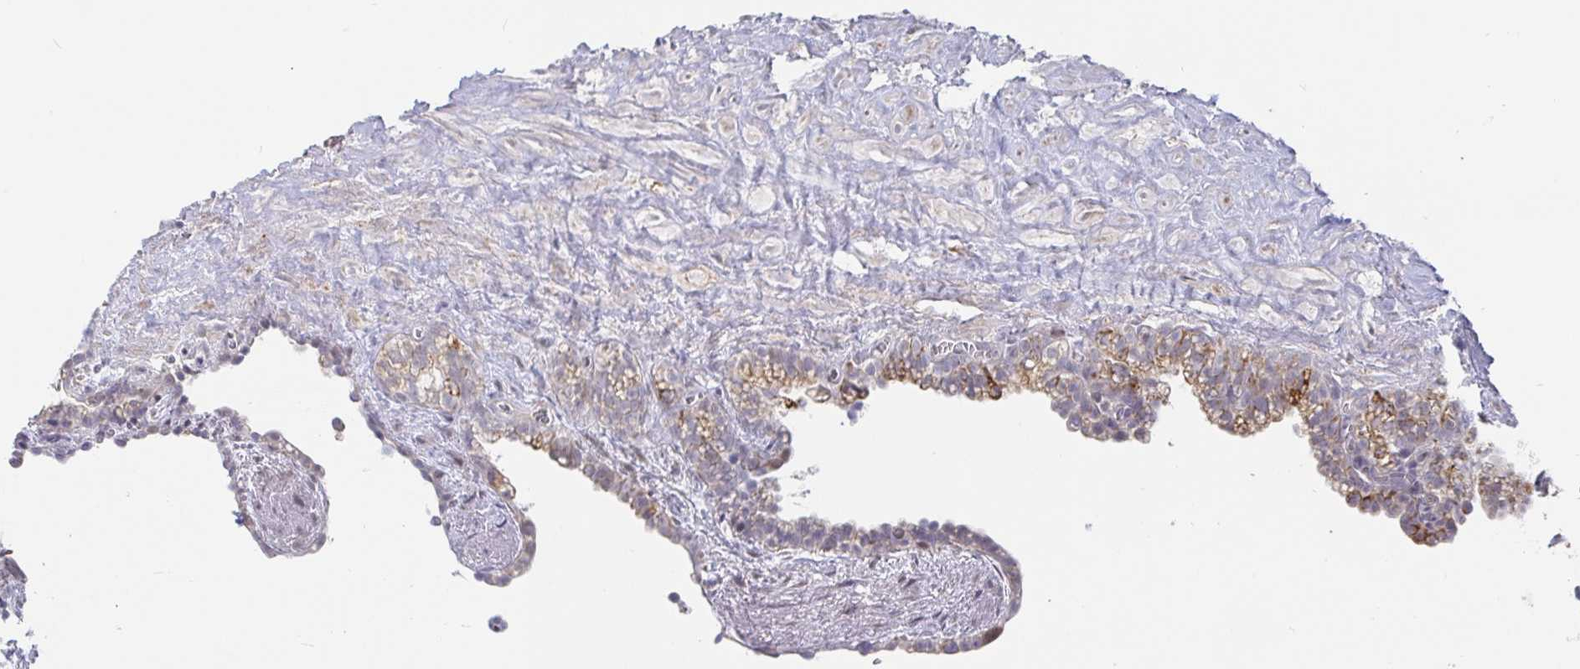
{"staining": {"intensity": "moderate", "quantity": "<25%", "location": "cytoplasmic/membranous"}, "tissue": "seminal vesicle", "cell_type": "Glandular cells", "image_type": "normal", "snomed": [{"axis": "morphology", "description": "Normal tissue, NOS"}, {"axis": "topography", "description": "Seminal veicle"}], "caption": "Glandular cells exhibit moderate cytoplasmic/membranous staining in about <25% of cells in normal seminal vesicle. (Brightfield microscopy of DAB IHC at high magnification).", "gene": "CIT", "patient": {"sex": "male", "age": 76}}